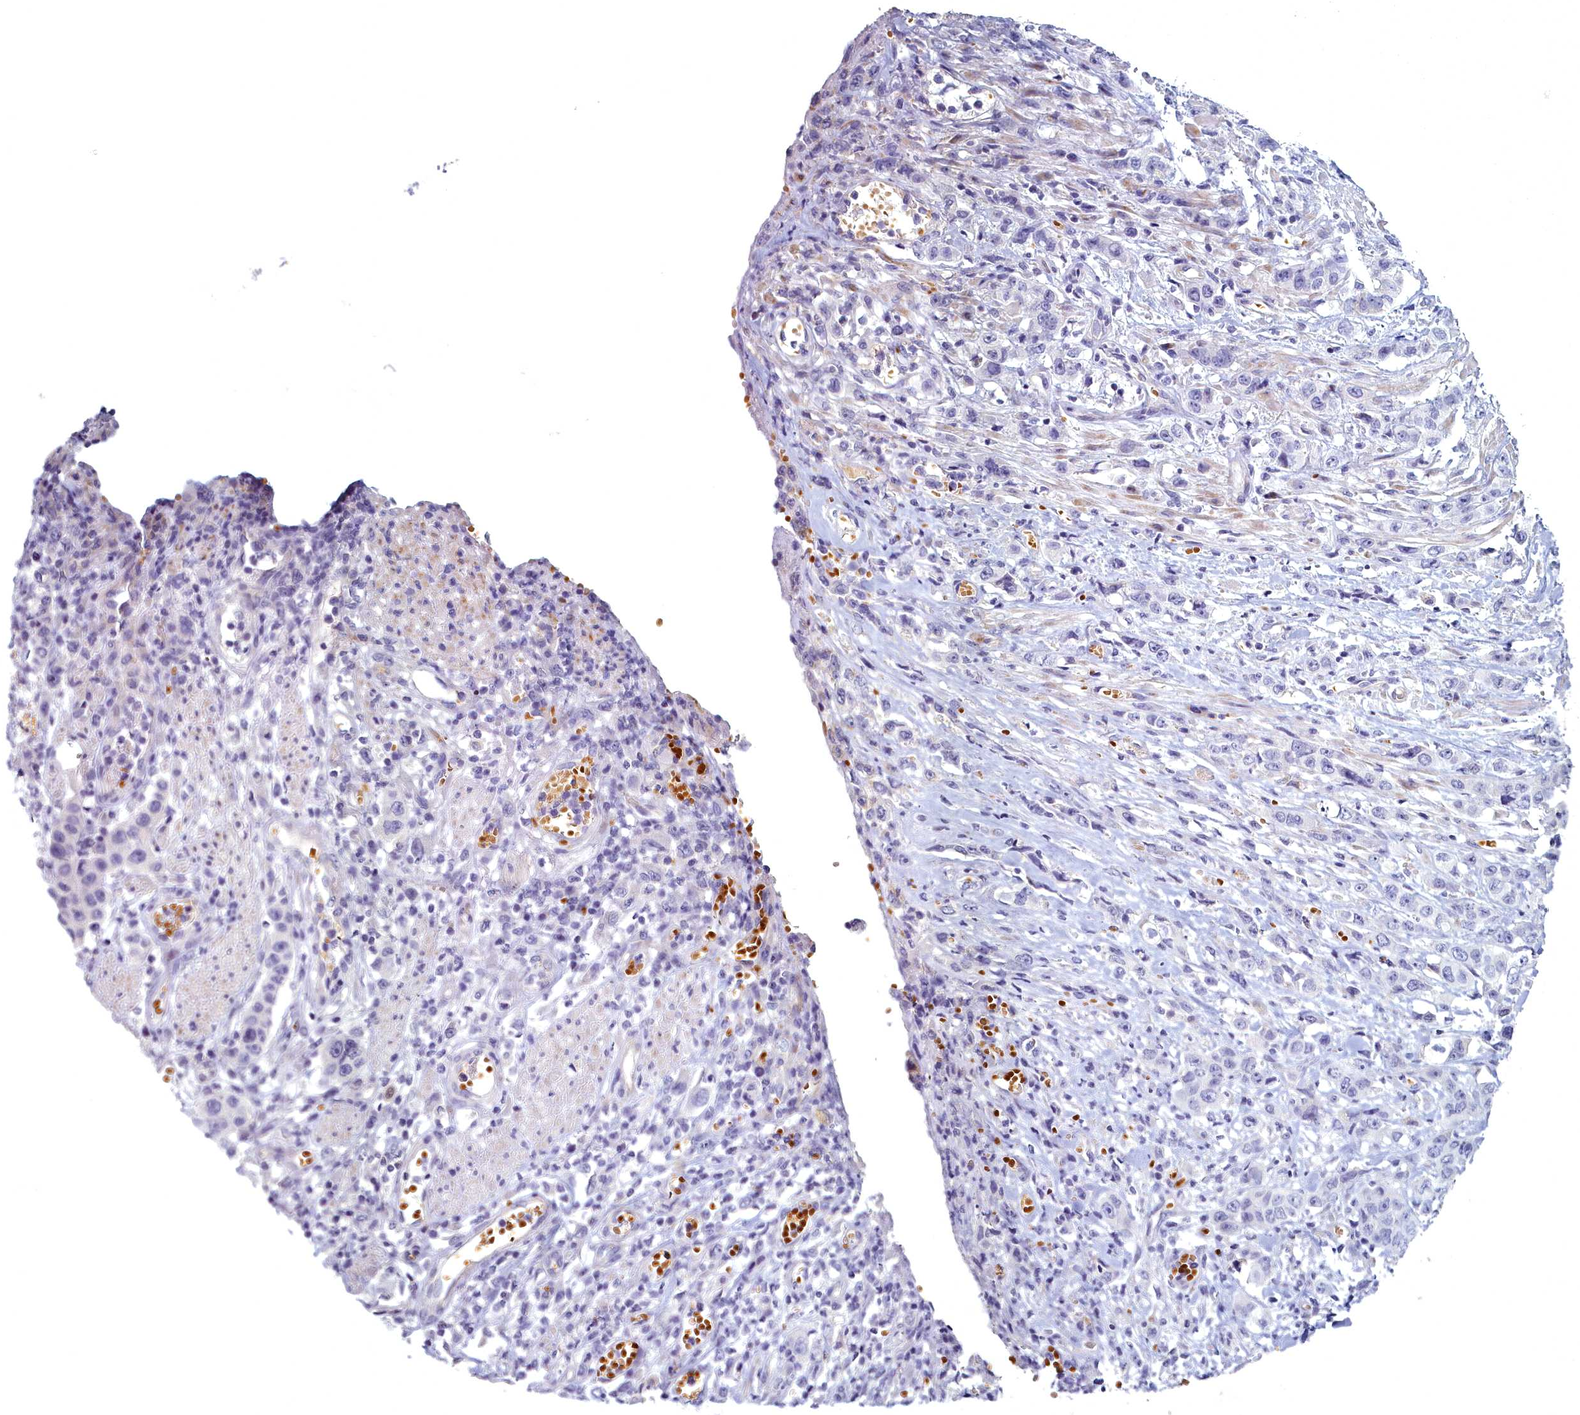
{"staining": {"intensity": "negative", "quantity": "none", "location": "none"}, "tissue": "stomach cancer", "cell_type": "Tumor cells", "image_type": "cancer", "snomed": [{"axis": "morphology", "description": "Adenocarcinoma, NOS"}, {"axis": "topography", "description": "Stomach, upper"}], "caption": "Immunohistochemistry histopathology image of neoplastic tissue: stomach adenocarcinoma stained with DAB exhibits no significant protein staining in tumor cells.", "gene": "ARL15", "patient": {"sex": "male", "age": 62}}